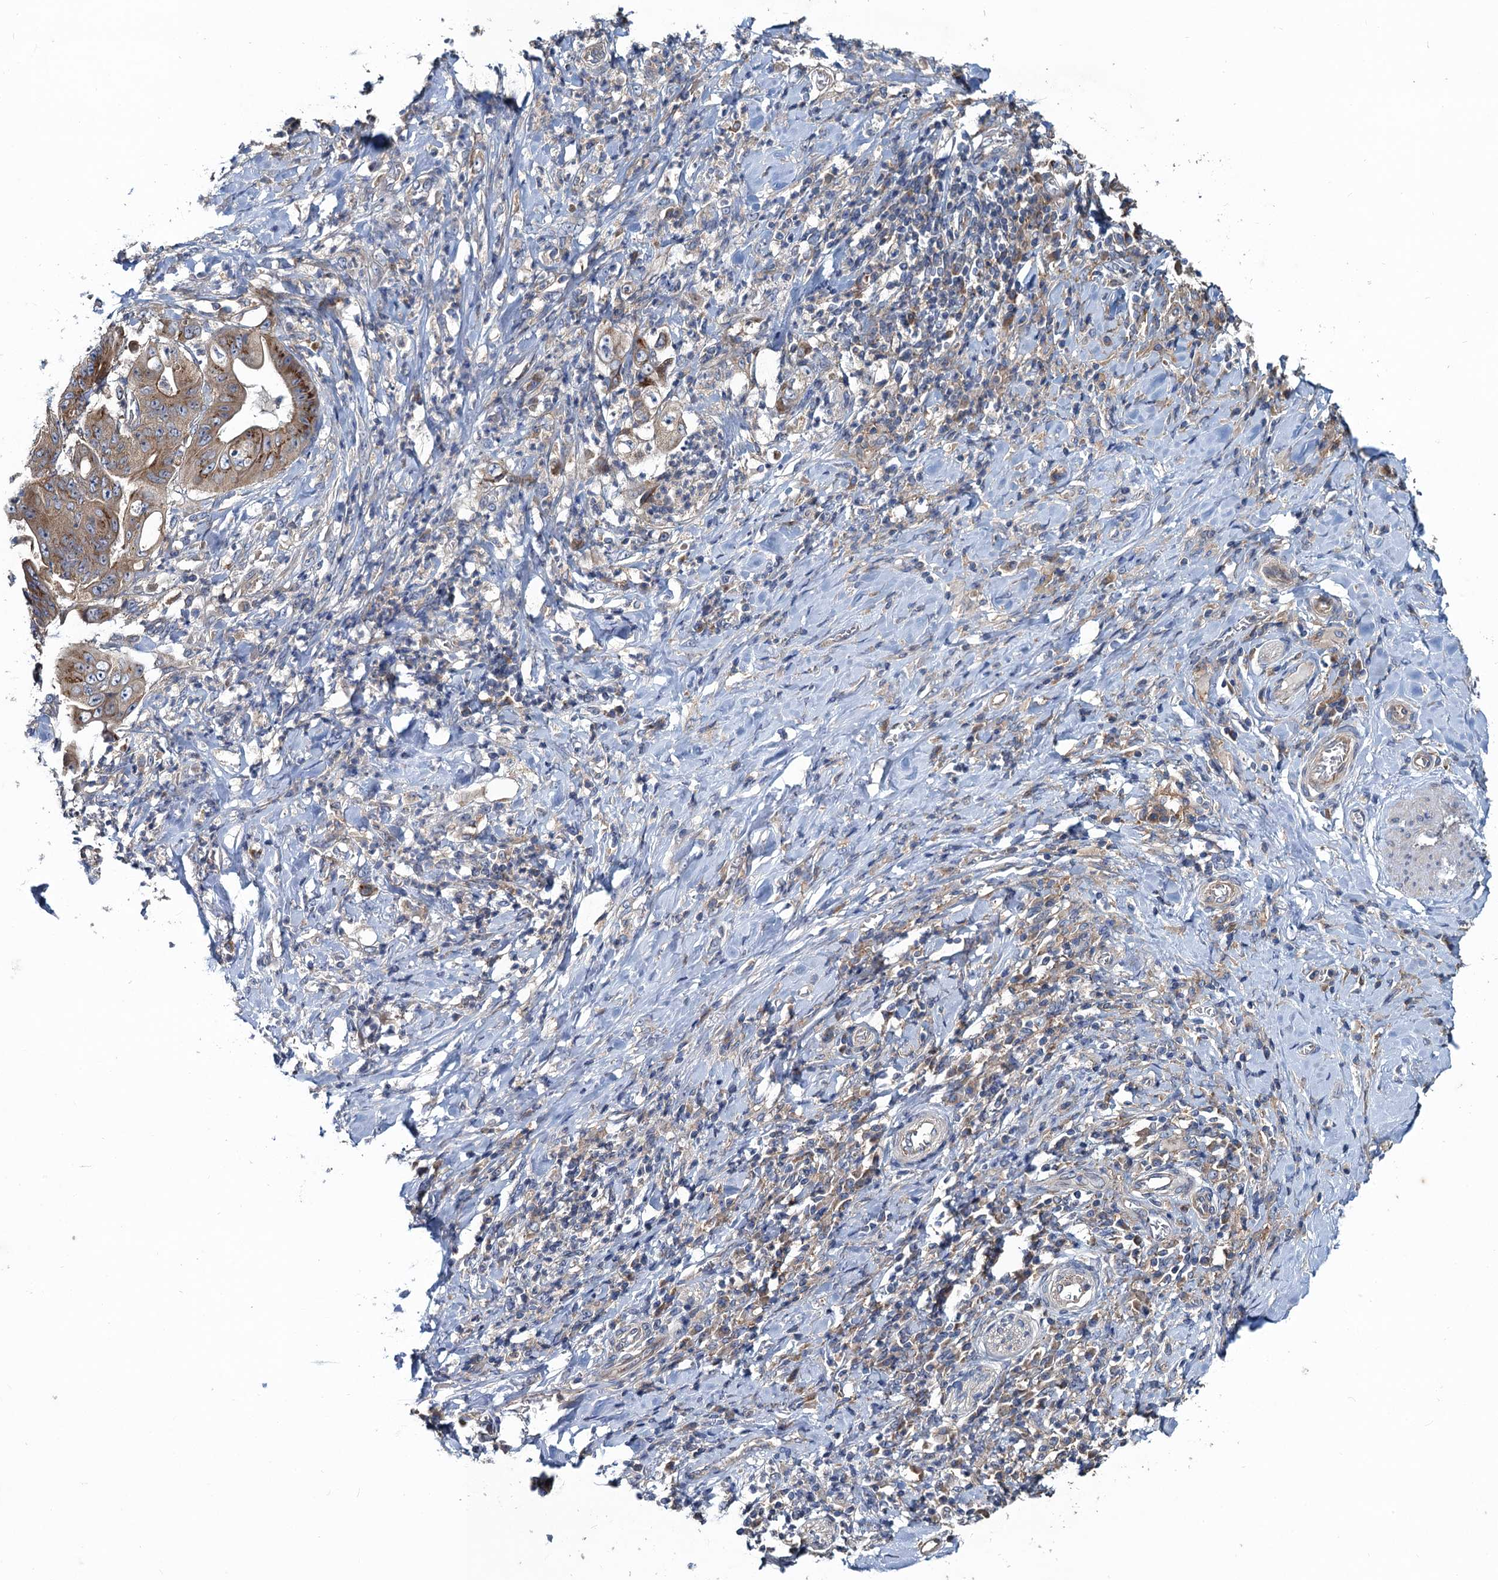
{"staining": {"intensity": "moderate", "quantity": ">75%", "location": "cytoplasmic/membranous"}, "tissue": "stomach cancer", "cell_type": "Tumor cells", "image_type": "cancer", "snomed": [{"axis": "morphology", "description": "Adenocarcinoma, NOS"}, {"axis": "topography", "description": "Stomach"}], "caption": "DAB immunohistochemical staining of stomach cancer (adenocarcinoma) exhibits moderate cytoplasmic/membranous protein positivity in about >75% of tumor cells.", "gene": "SNAP29", "patient": {"sex": "female", "age": 73}}